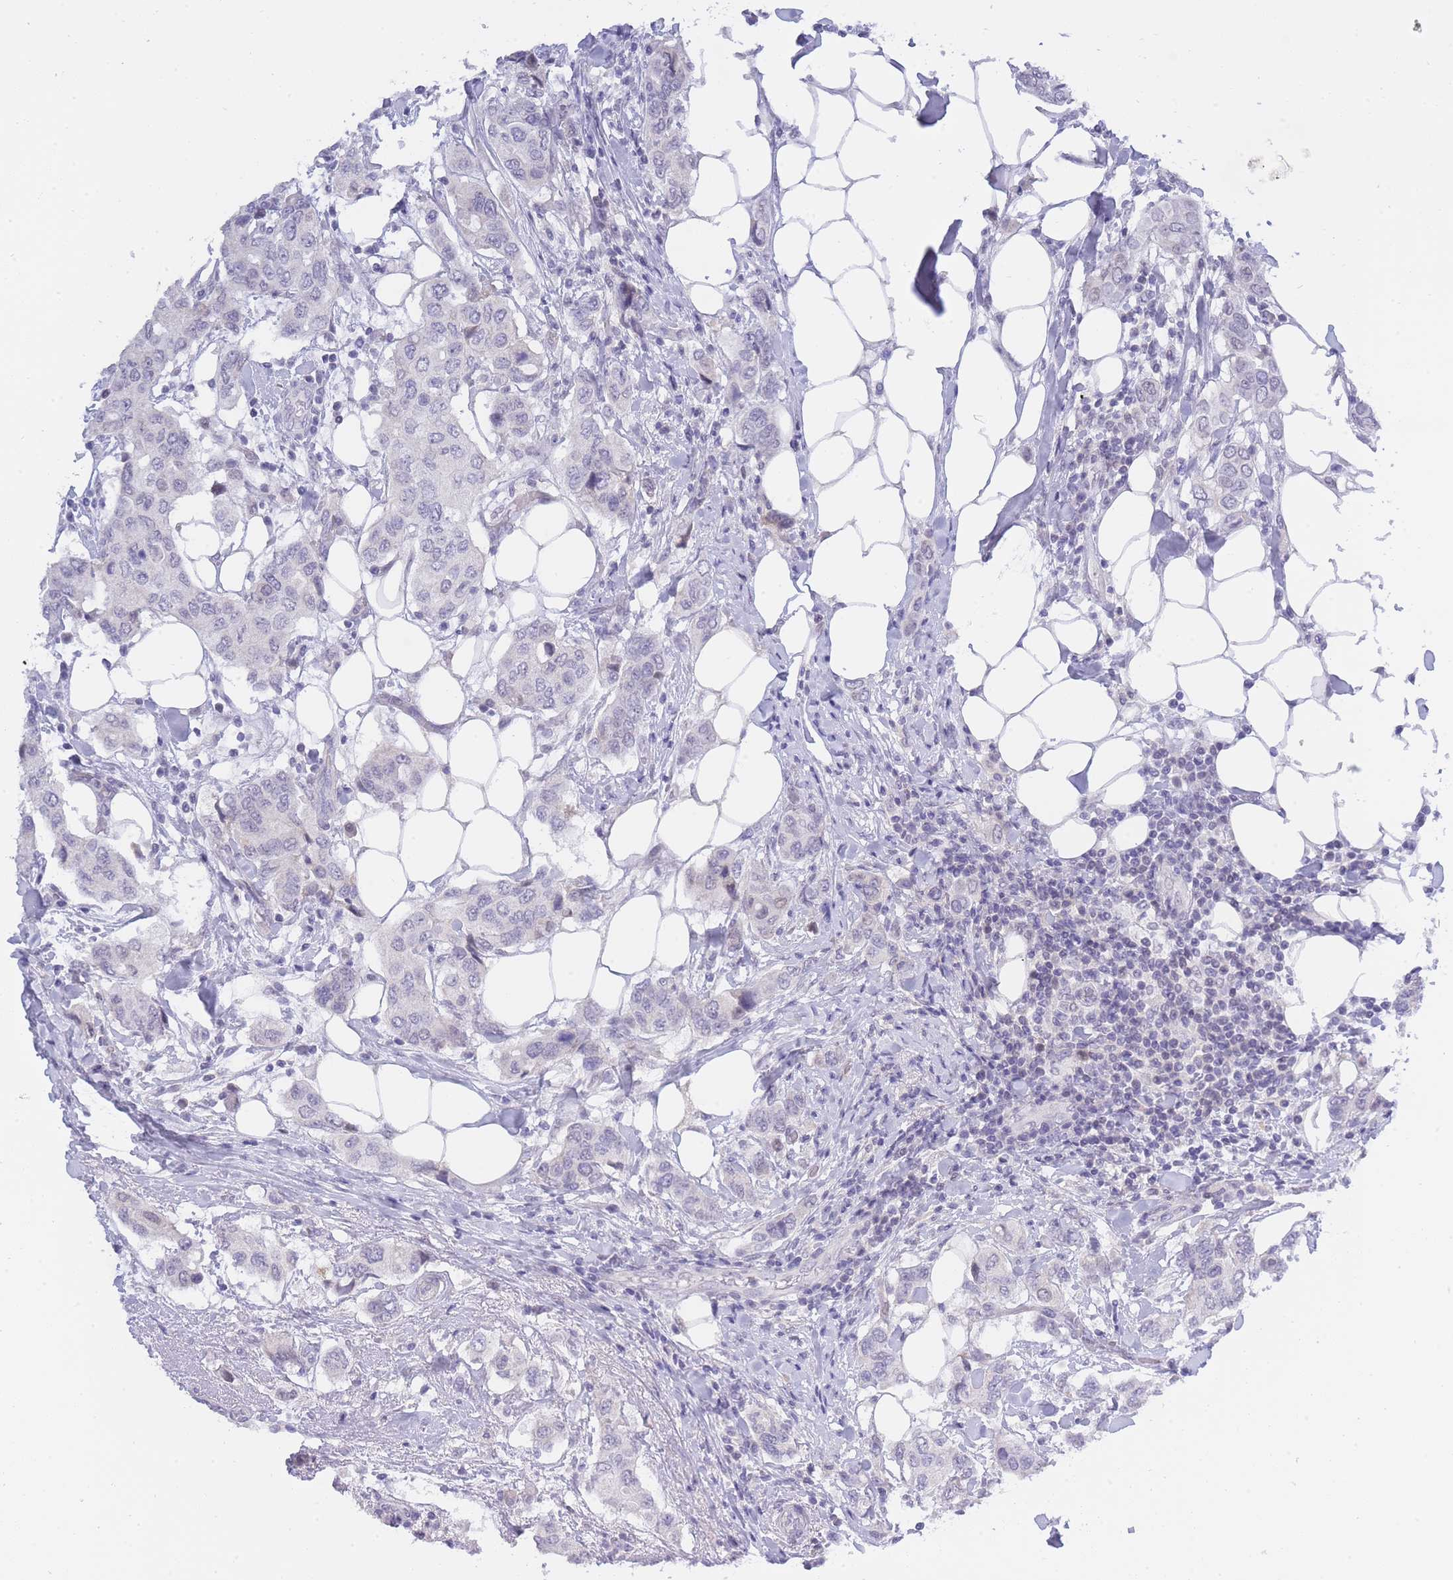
{"staining": {"intensity": "negative", "quantity": "none", "location": "none"}, "tissue": "breast cancer", "cell_type": "Tumor cells", "image_type": "cancer", "snomed": [{"axis": "morphology", "description": "Lobular carcinoma"}, {"axis": "topography", "description": "Breast"}], "caption": "Protein analysis of breast lobular carcinoma exhibits no significant staining in tumor cells.", "gene": "PRR23B", "patient": {"sex": "female", "age": 51}}